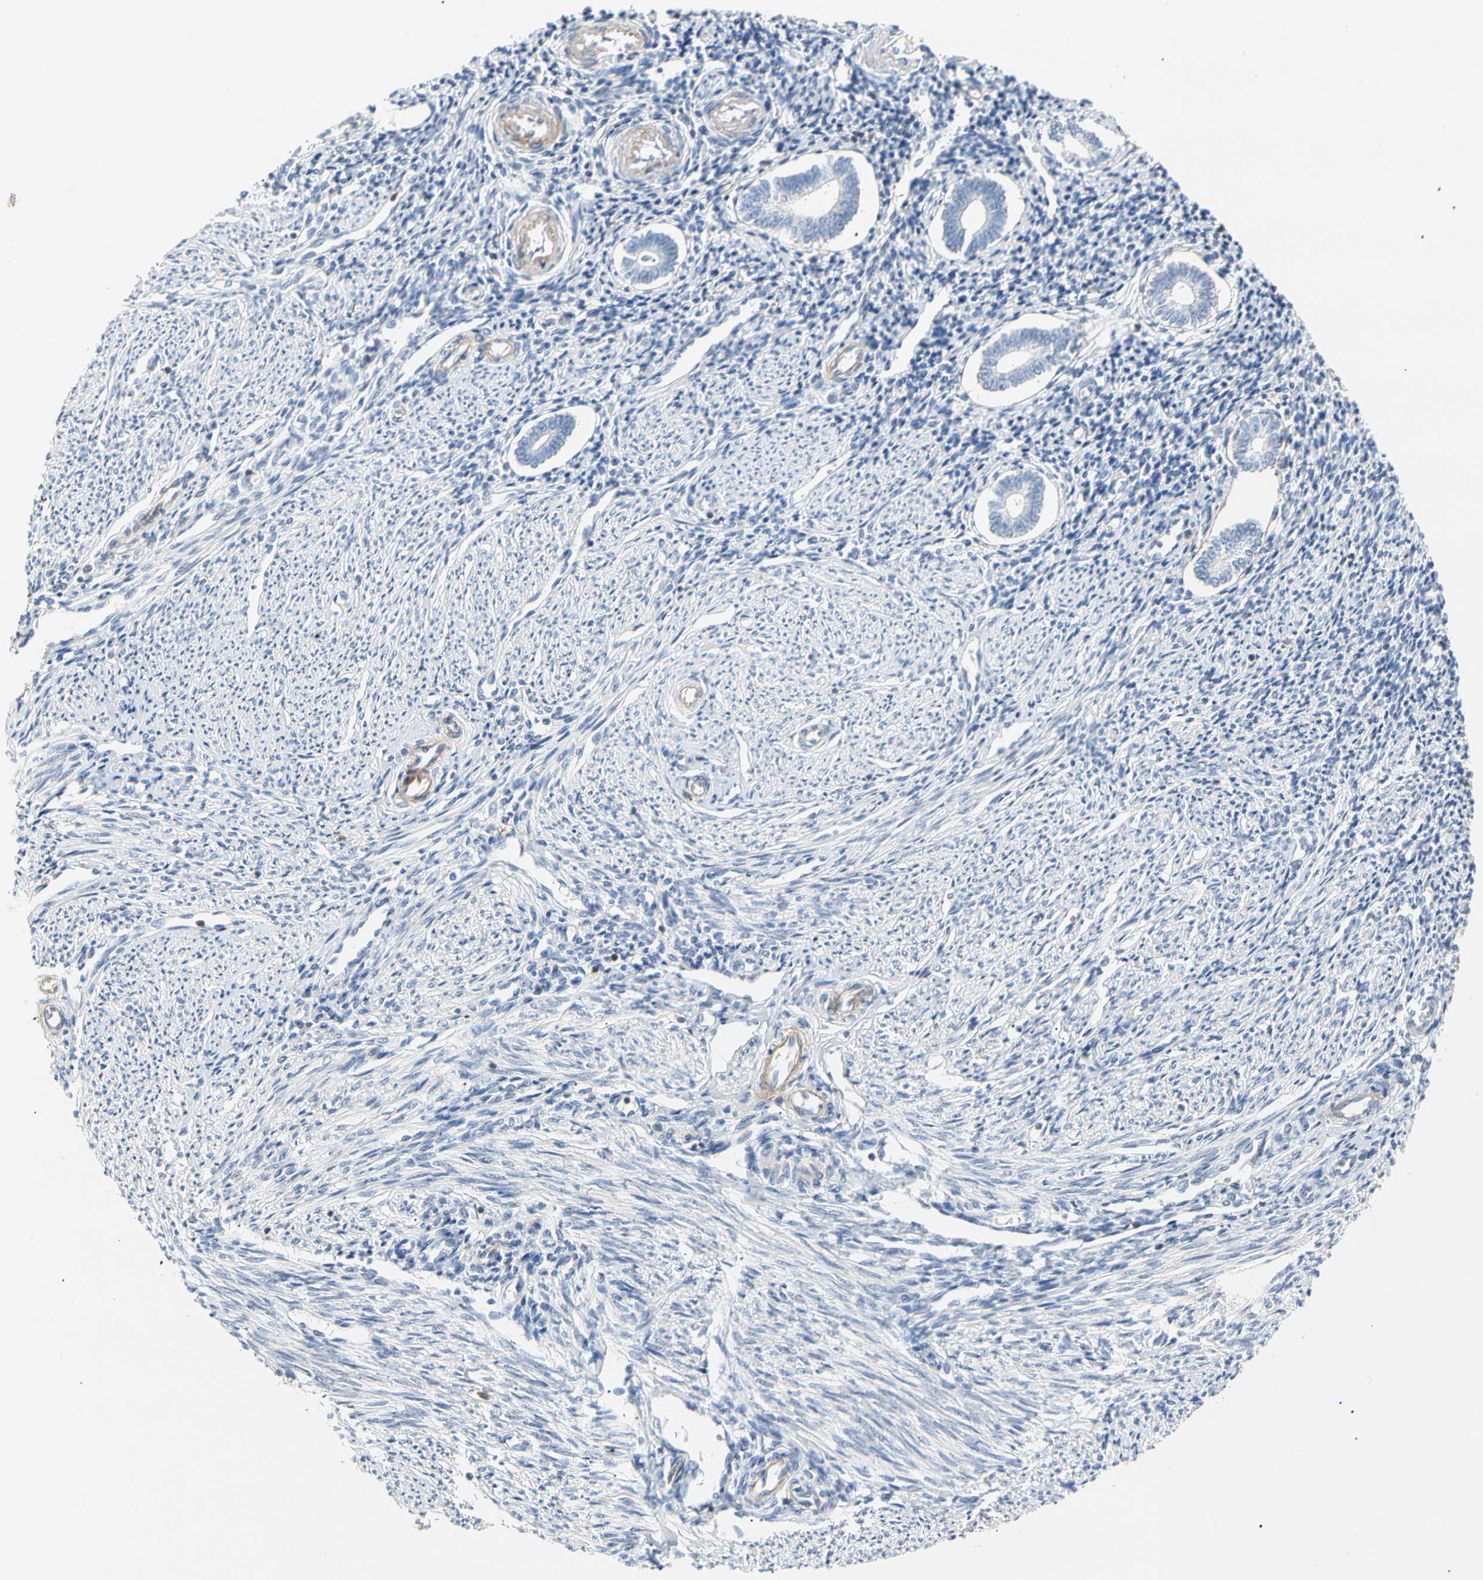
{"staining": {"intensity": "negative", "quantity": "none", "location": "none"}, "tissue": "endometrium", "cell_type": "Cells in endometrial stroma", "image_type": "normal", "snomed": [{"axis": "morphology", "description": "Normal tissue, NOS"}, {"axis": "topography", "description": "Endometrium"}], "caption": "Immunohistochemical staining of benign human endometrium shows no significant expression in cells in endometrial stroma.", "gene": "TNFRSF18", "patient": {"sex": "female", "age": 52}}